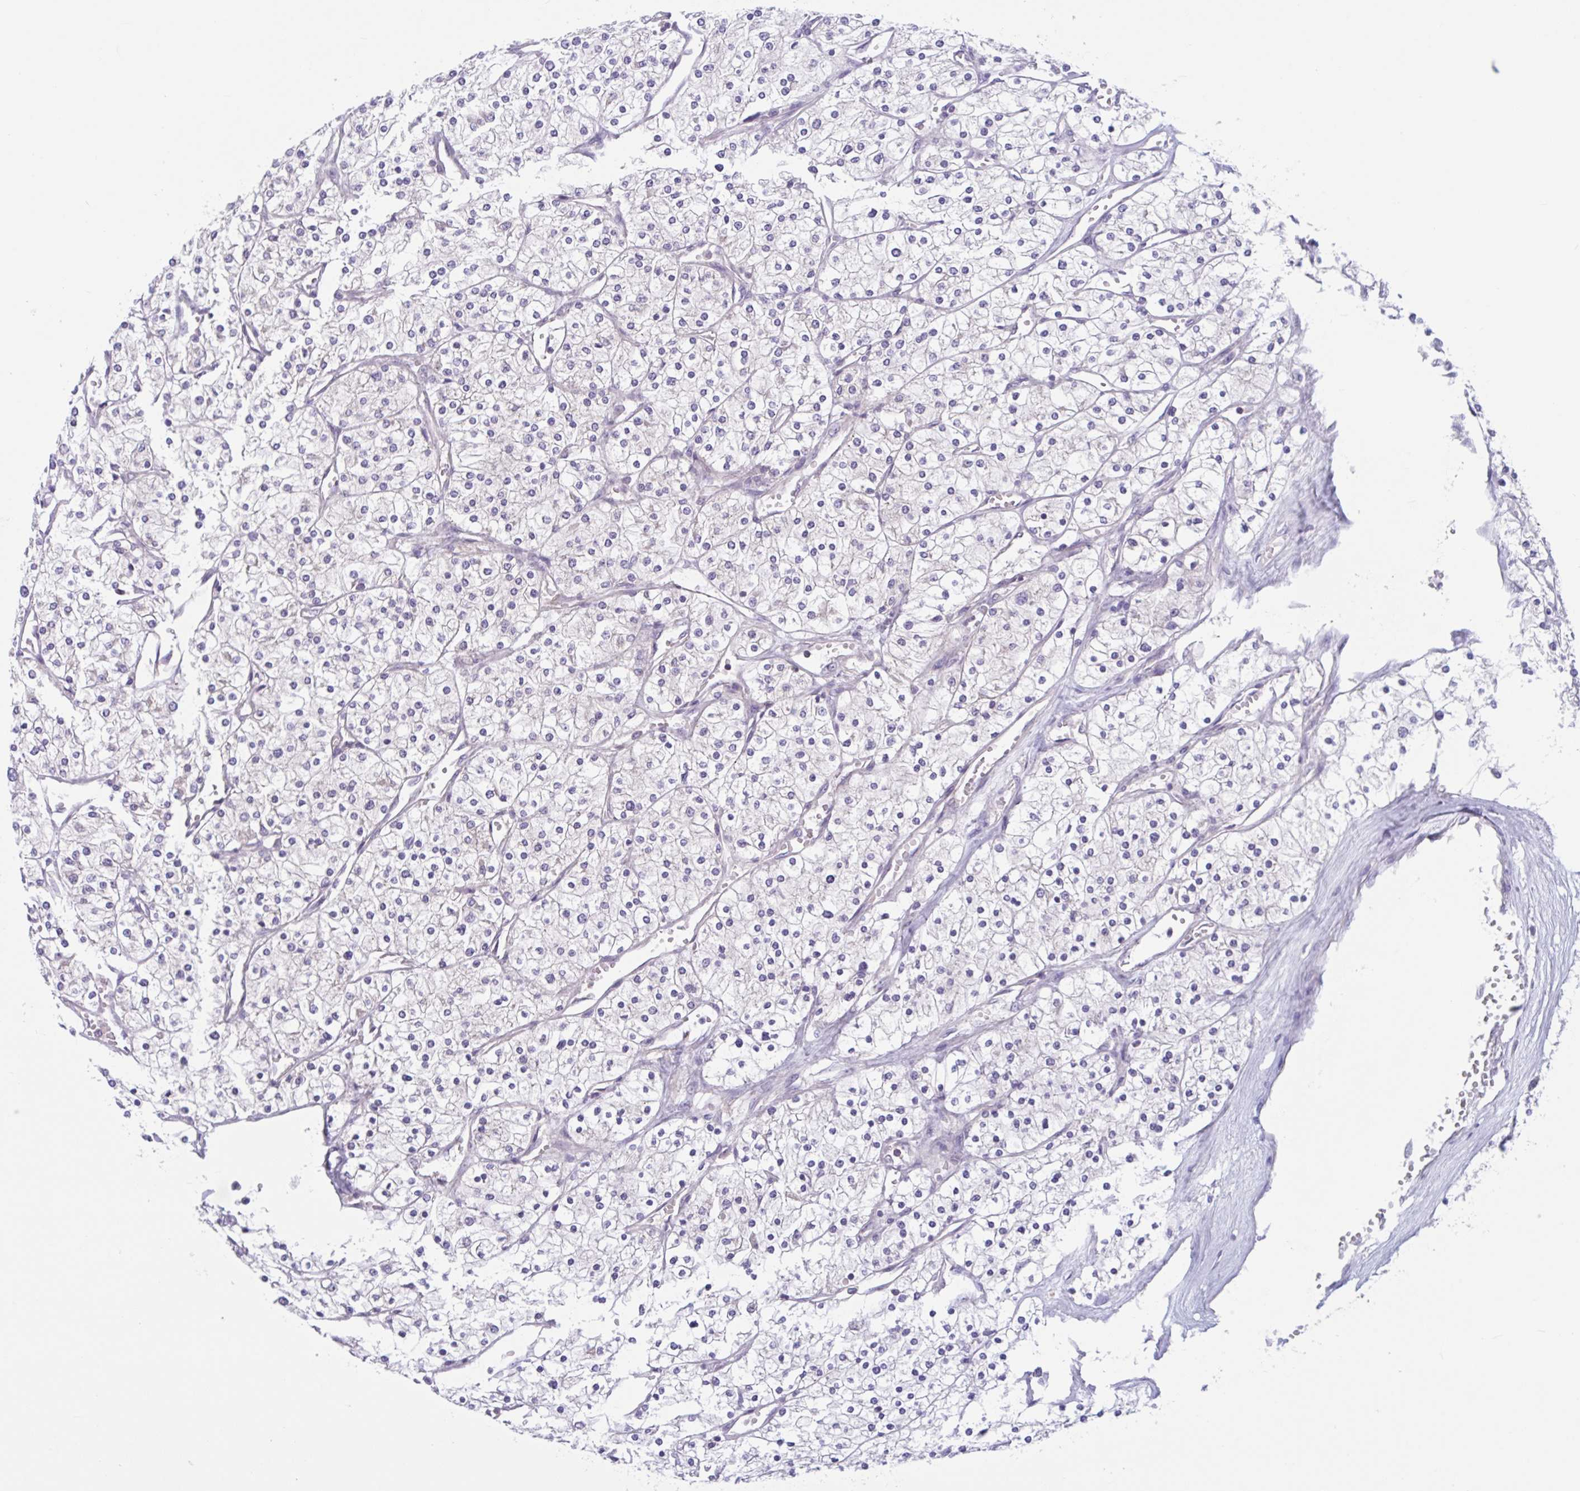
{"staining": {"intensity": "negative", "quantity": "none", "location": "none"}, "tissue": "renal cancer", "cell_type": "Tumor cells", "image_type": "cancer", "snomed": [{"axis": "morphology", "description": "Adenocarcinoma, NOS"}, {"axis": "topography", "description": "Kidney"}], "caption": "Immunohistochemical staining of human adenocarcinoma (renal) demonstrates no significant positivity in tumor cells. Nuclei are stained in blue.", "gene": "WNT9B", "patient": {"sex": "male", "age": 80}}